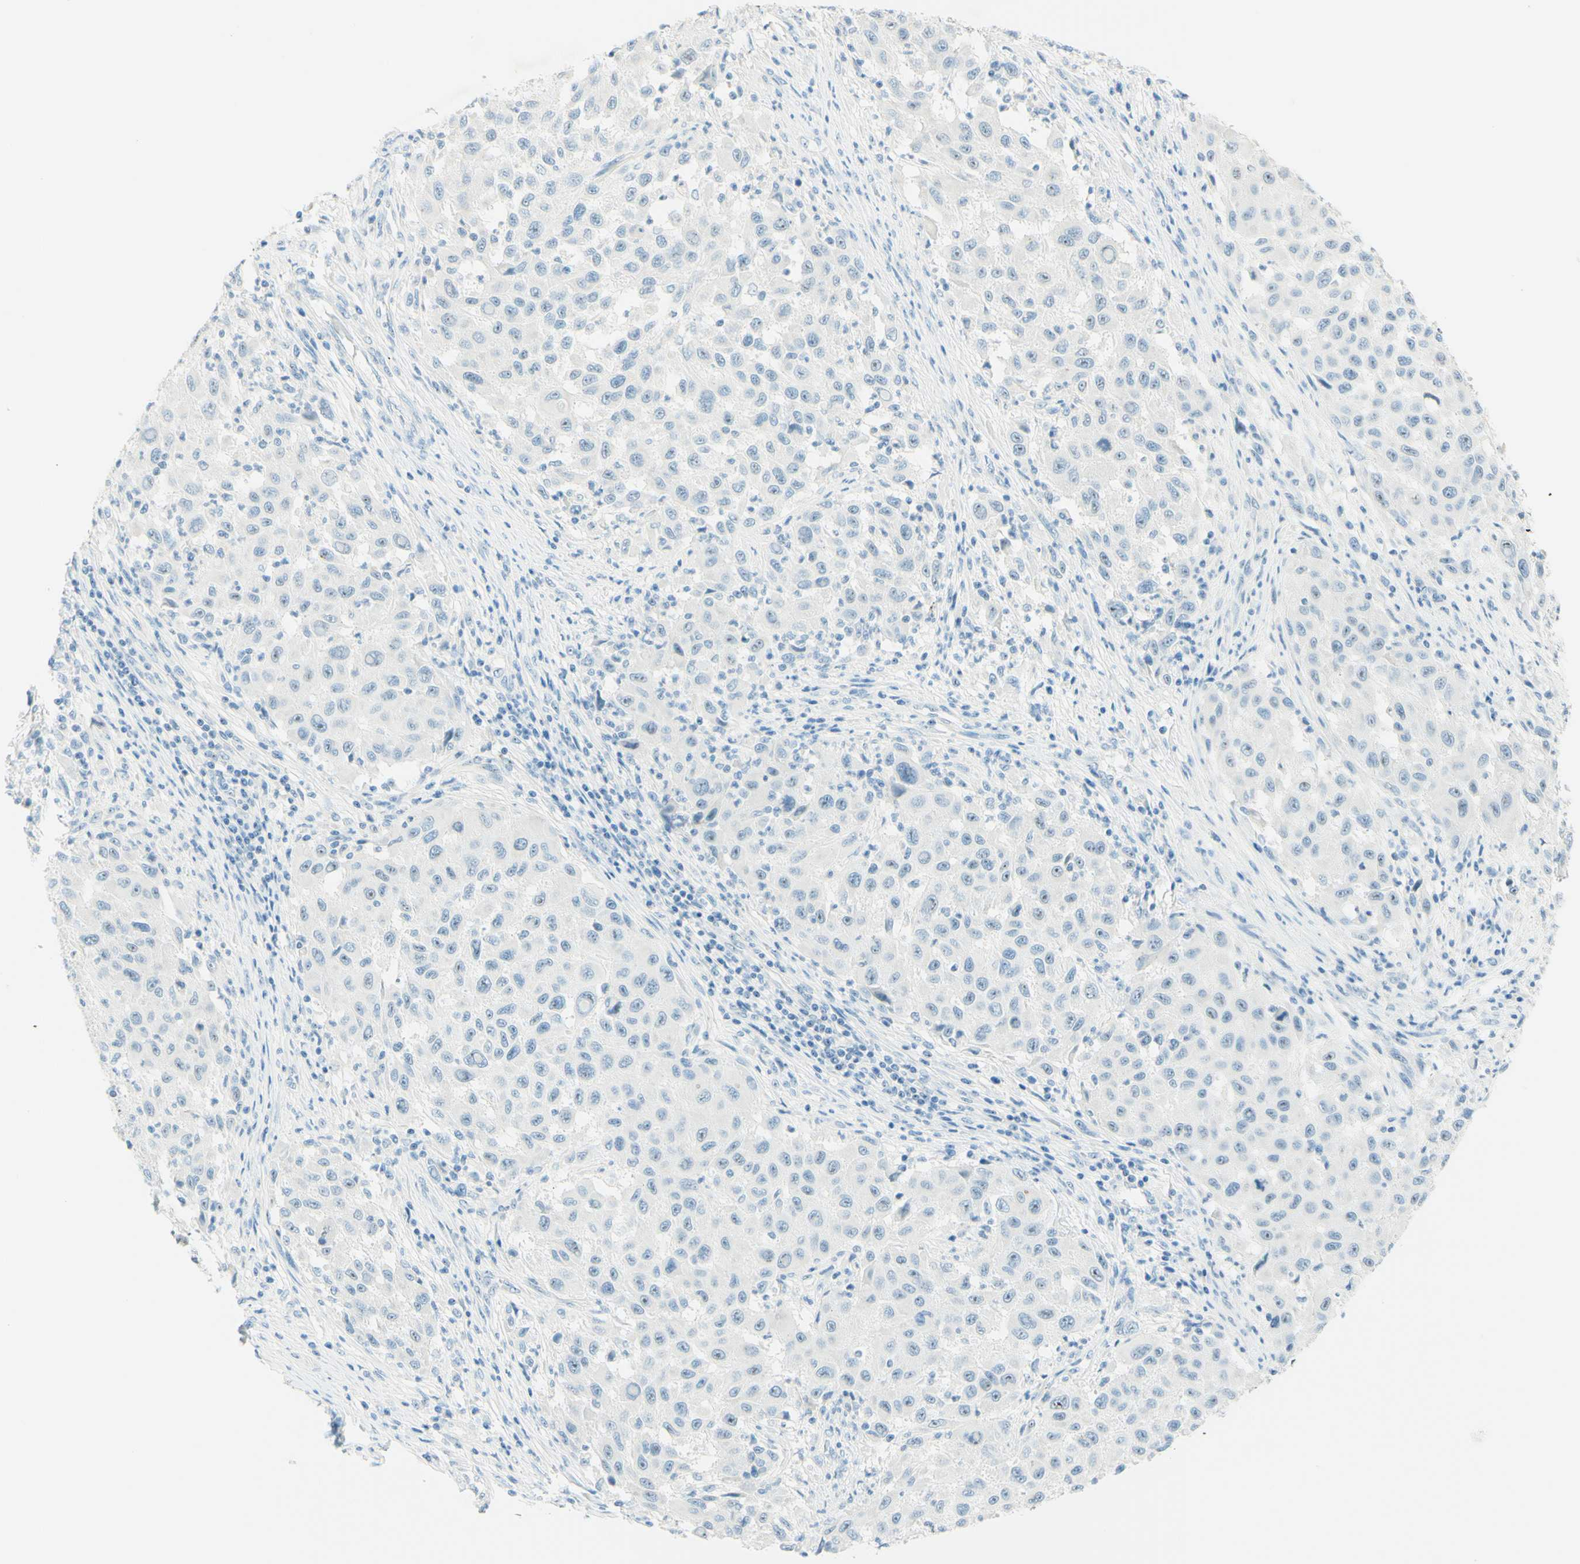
{"staining": {"intensity": "negative", "quantity": "none", "location": "none"}, "tissue": "melanoma", "cell_type": "Tumor cells", "image_type": "cancer", "snomed": [{"axis": "morphology", "description": "Malignant melanoma, Metastatic site"}, {"axis": "topography", "description": "Lymph node"}], "caption": "Image shows no protein staining in tumor cells of melanoma tissue.", "gene": "FMR1NB", "patient": {"sex": "male", "age": 61}}